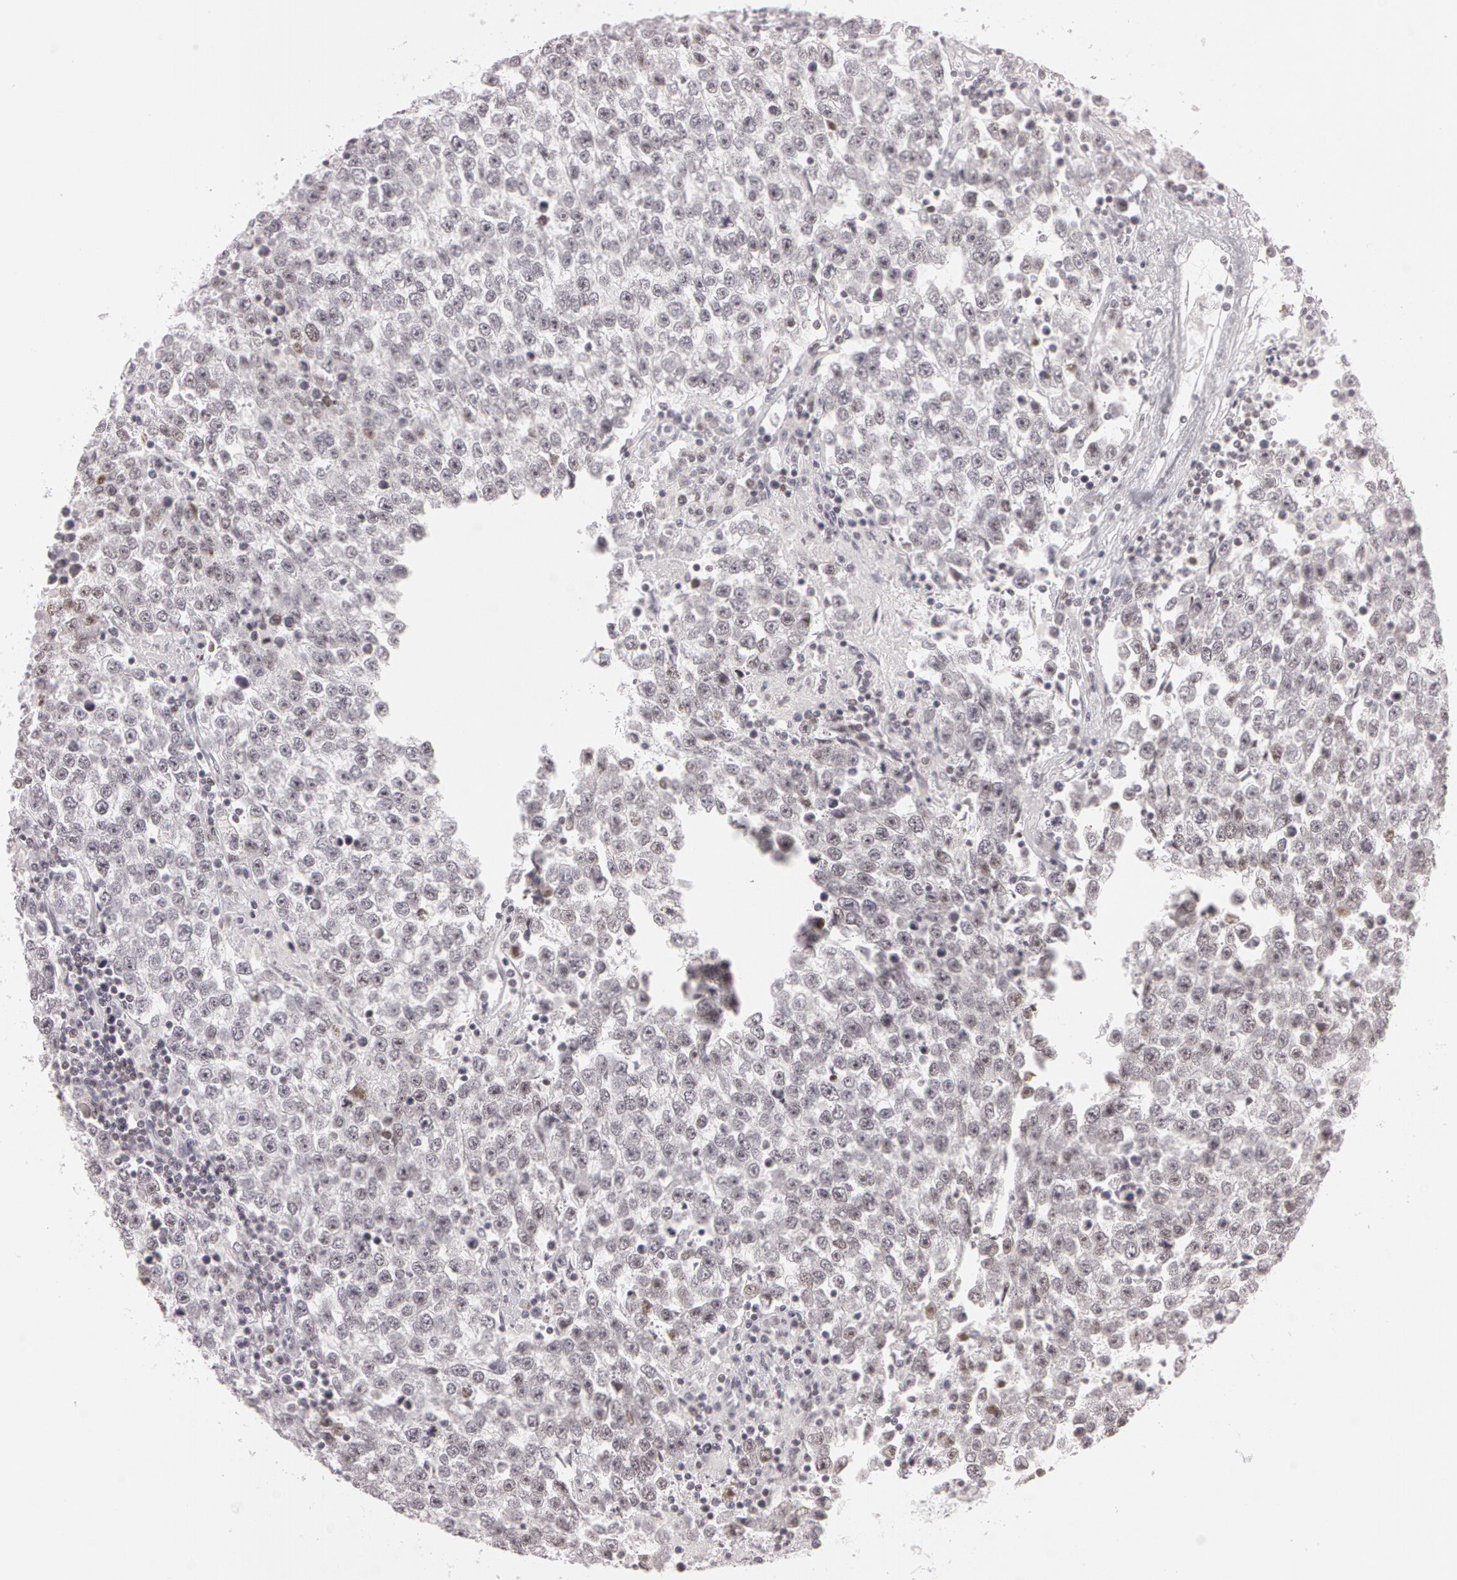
{"staining": {"intensity": "moderate", "quantity": "<25%", "location": "nuclear"}, "tissue": "testis cancer", "cell_type": "Tumor cells", "image_type": "cancer", "snomed": [{"axis": "morphology", "description": "Seminoma, NOS"}, {"axis": "topography", "description": "Testis"}], "caption": "A brown stain highlights moderate nuclear staining of a protein in testis seminoma tumor cells.", "gene": "FBL", "patient": {"sex": "male", "age": 36}}